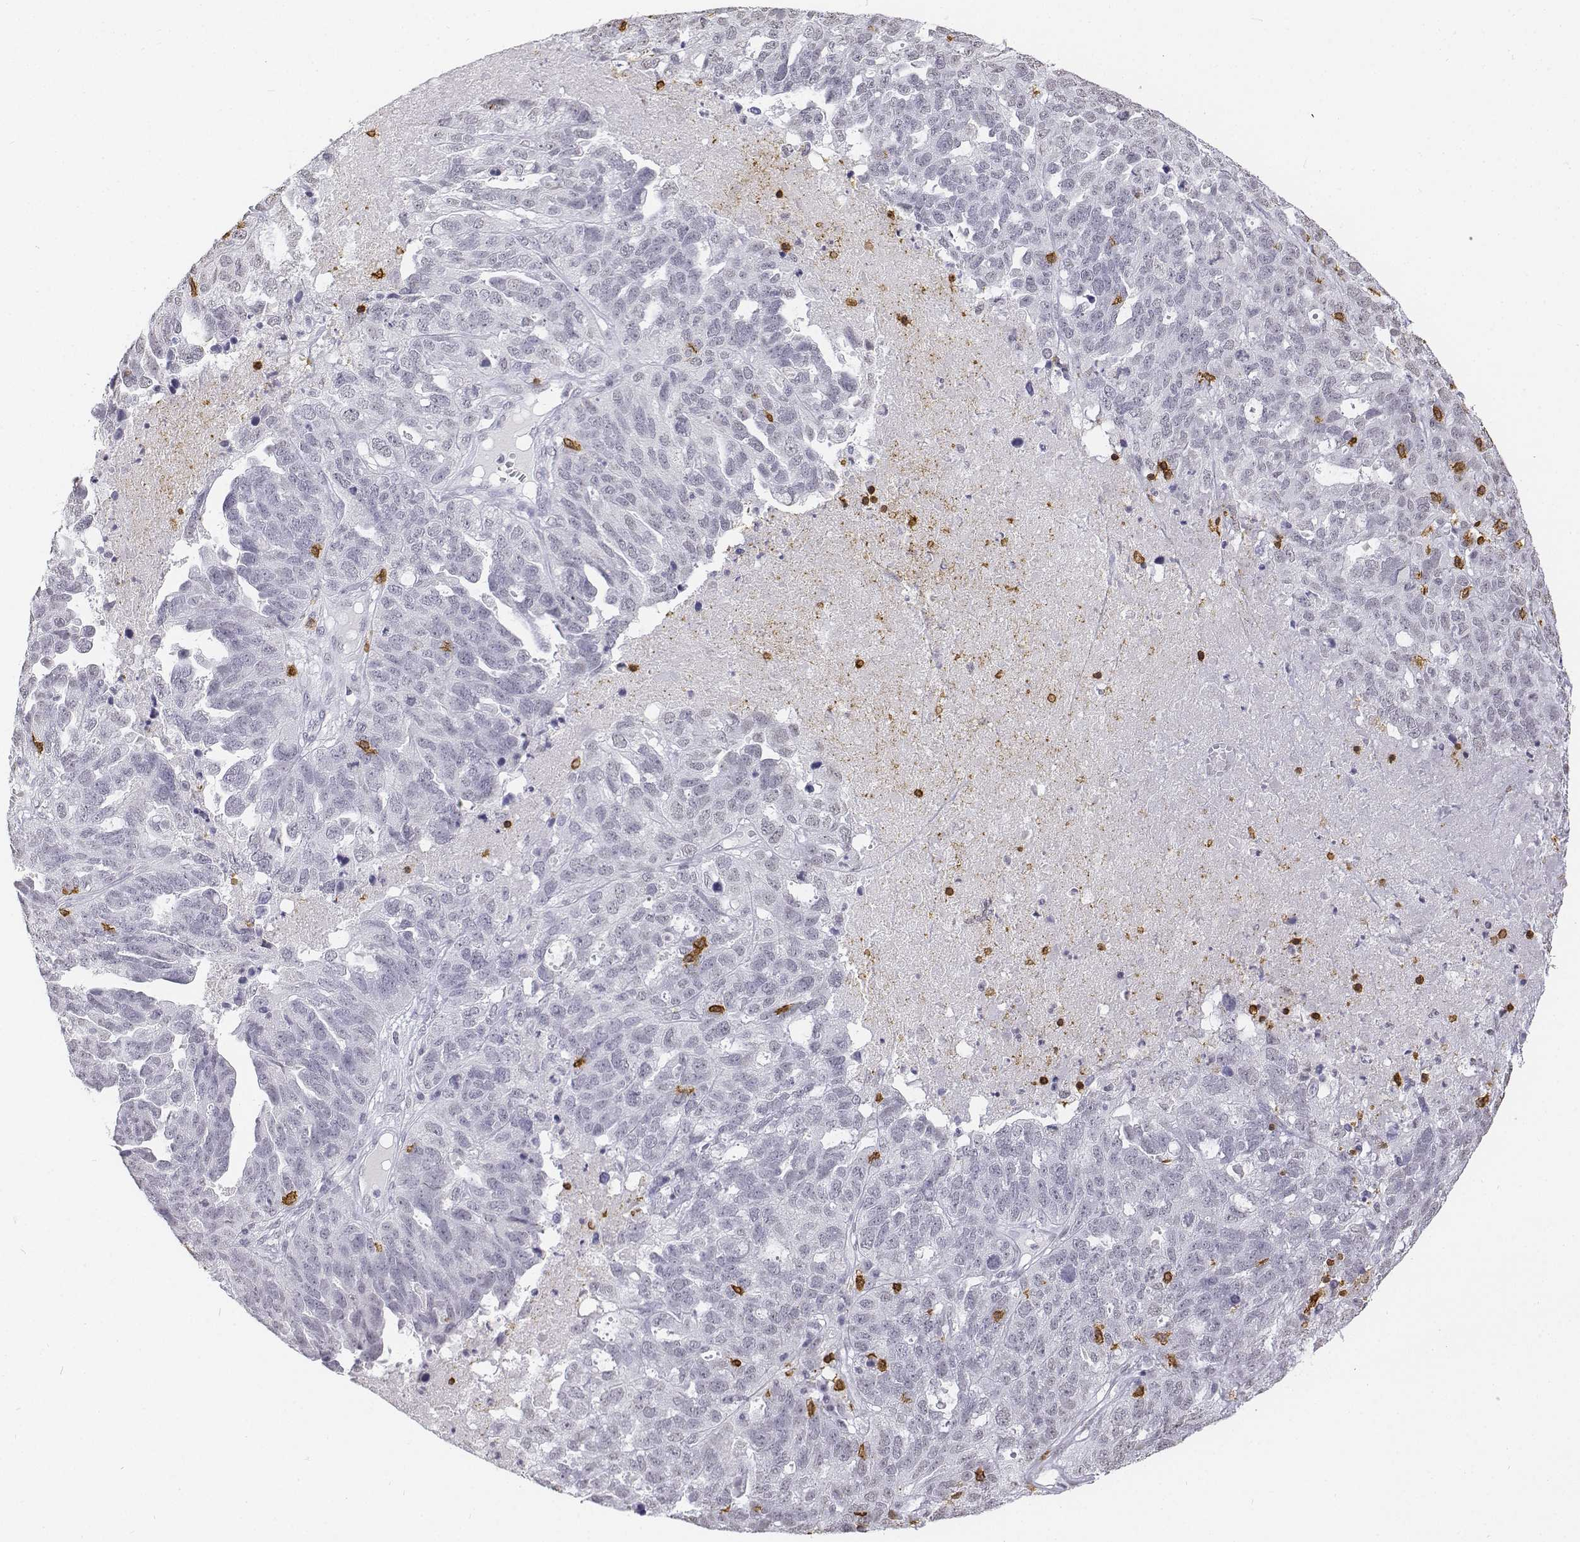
{"staining": {"intensity": "negative", "quantity": "none", "location": "none"}, "tissue": "ovarian cancer", "cell_type": "Tumor cells", "image_type": "cancer", "snomed": [{"axis": "morphology", "description": "Cystadenocarcinoma, serous, NOS"}, {"axis": "topography", "description": "Ovary"}], "caption": "An IHC micrograph of serous cystadenocarcinoma (ovarian) is shown. There is no staining in tumor cells of serous cystadenocarcinoma (ovarian). (DAB (3,3'-diaminobenzidine) IHC, high magnification).", "gene": "CD3E", "patient": {"sex": "female", "age": 71}}